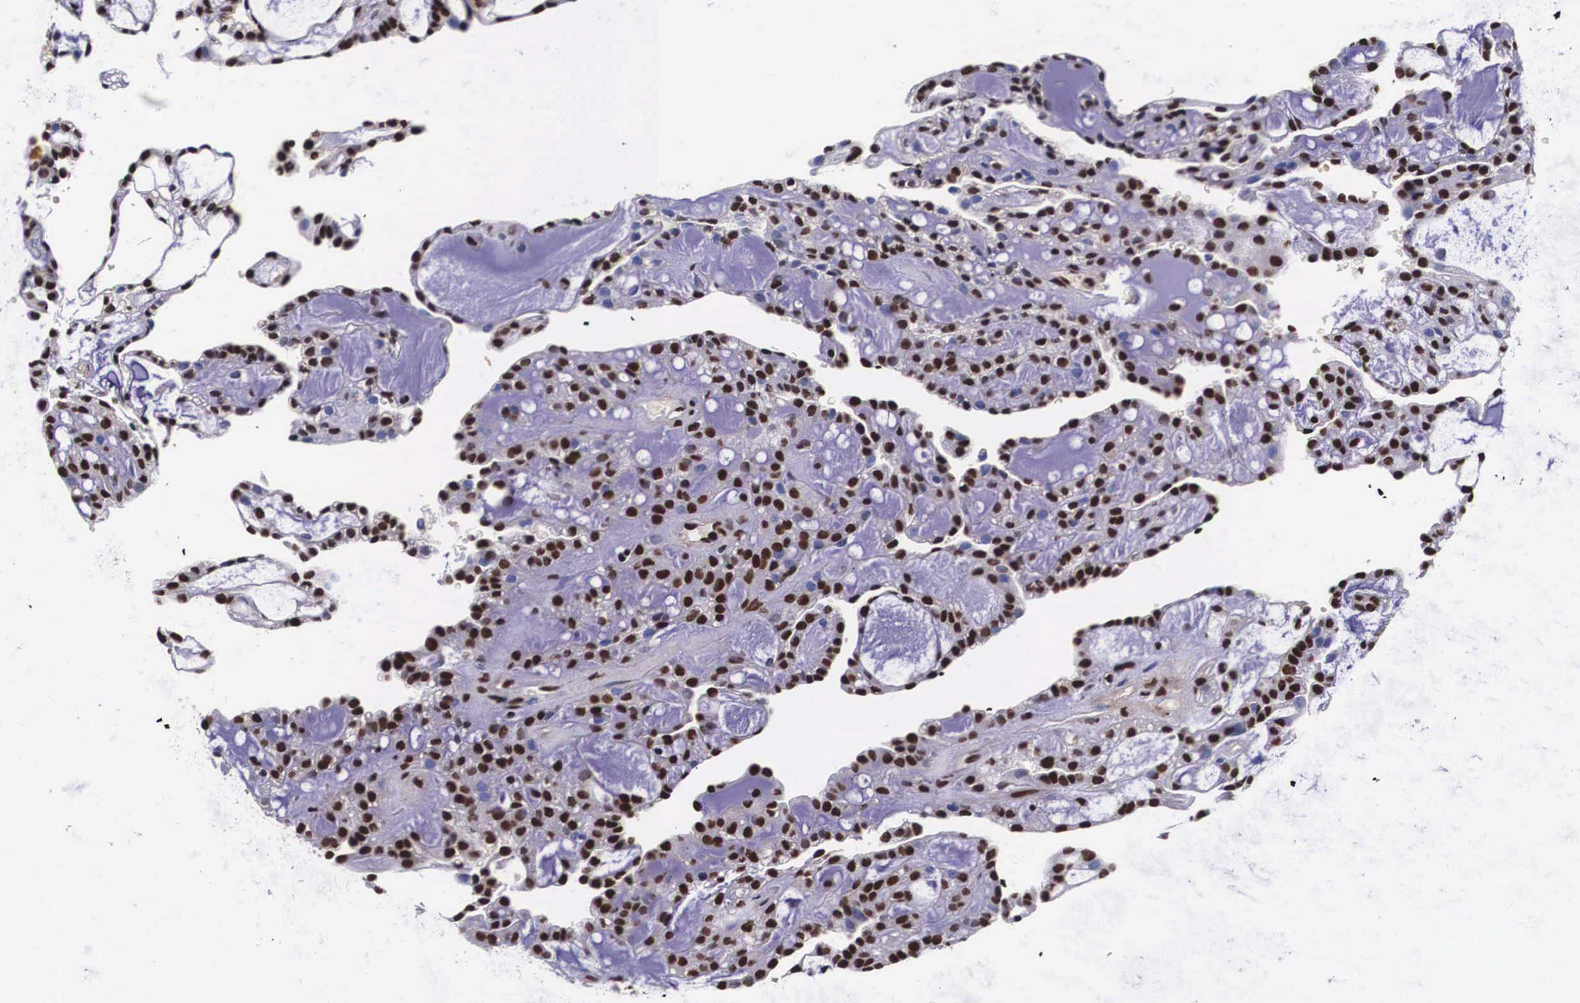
{"staining": {"intensity": "strong", "quantity": ">75%", "location": "nuclear"}, "tissue": "renal cancer", "cell_type": "Tumor cells", "image_type": "cancer", "snomed": [{"axis": "morphology", "description": "Adenocarcinoma, NOS"}, {"axis": "topography", "description": "Kidney"}], "caption": "IHC of human adenocarcinoma (renal) displays high levels of strong nuclear expression in about >75% of tumor cells.", "gene": "PABPN1", "patient": {"sex": "male", "age": 63}}